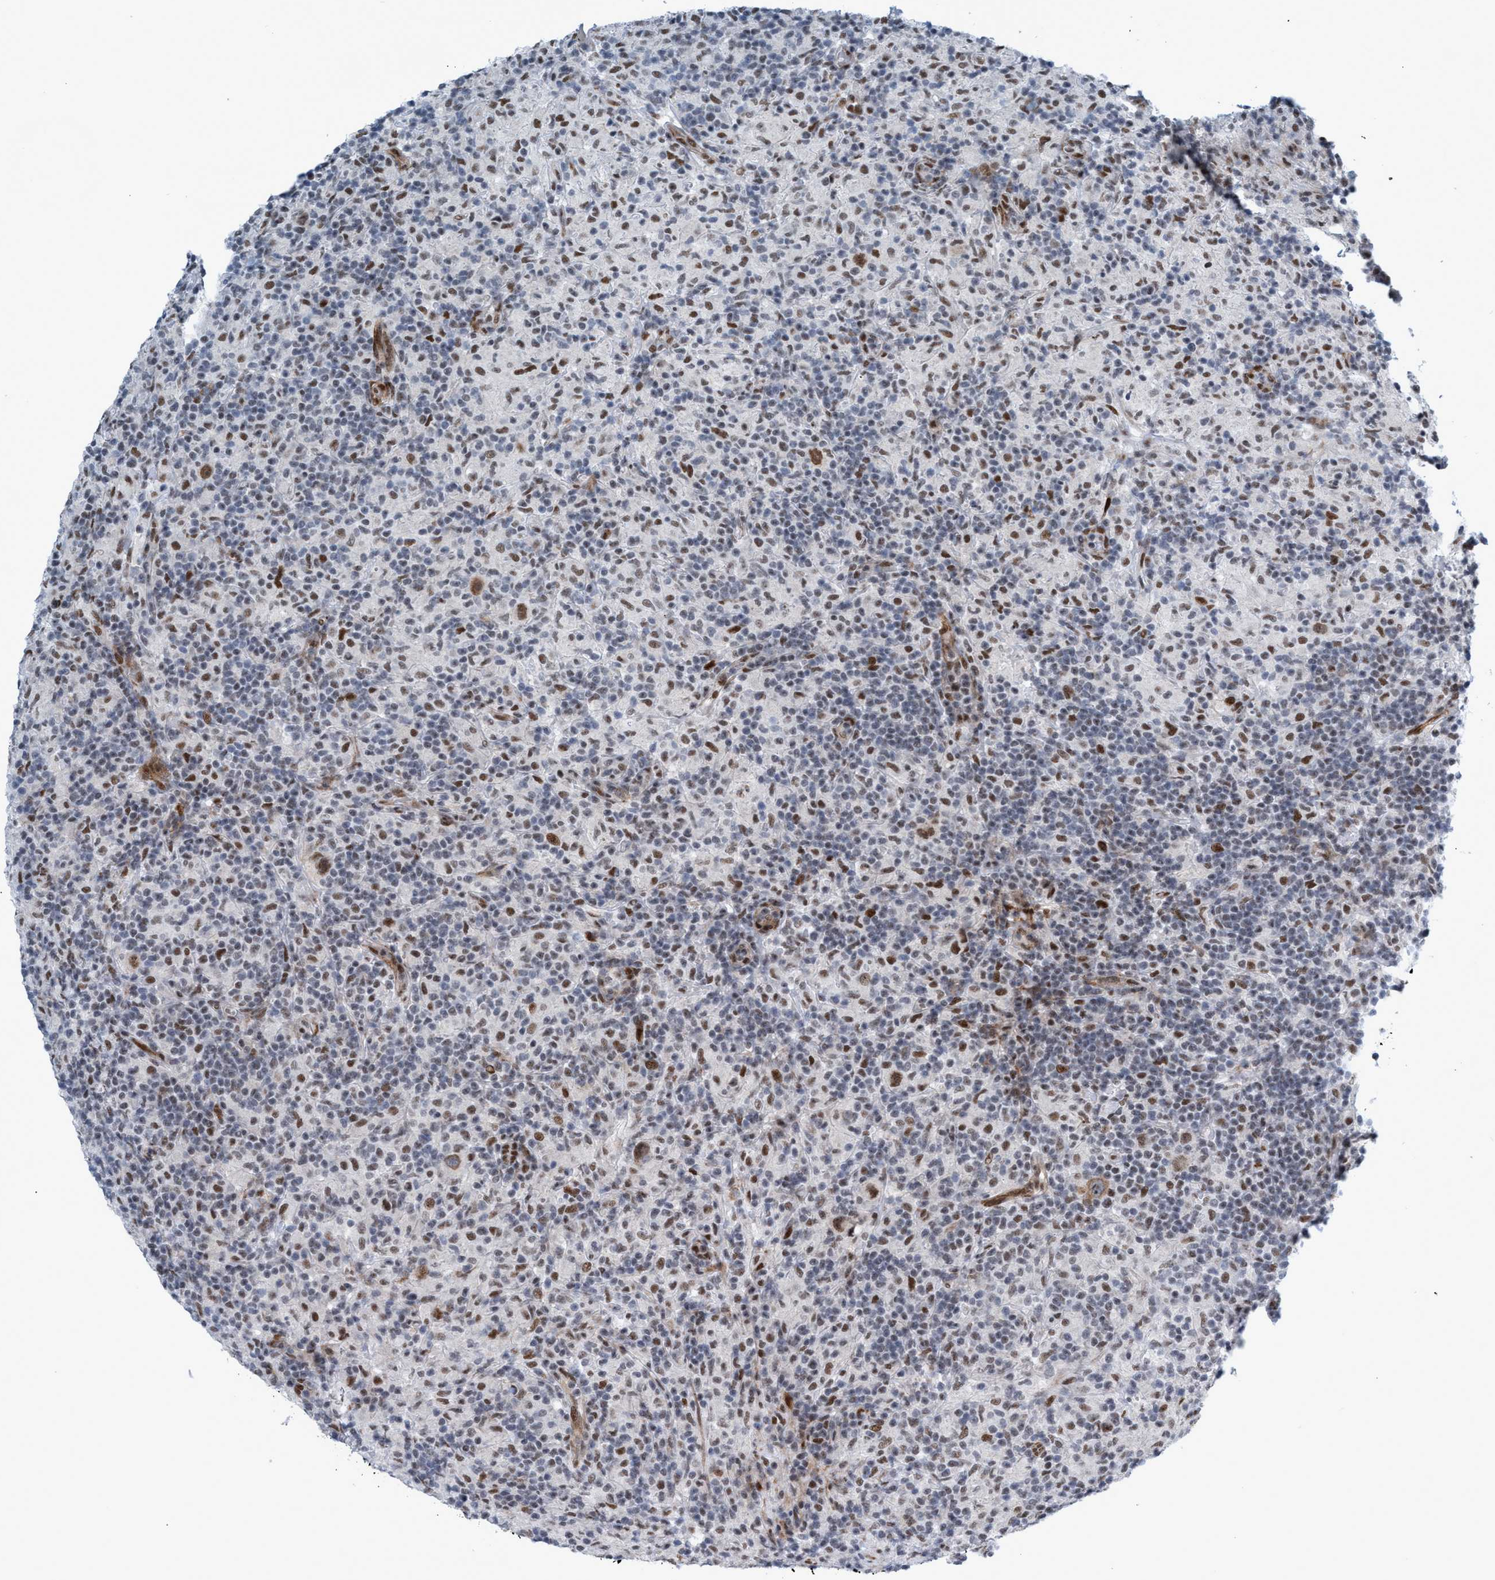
{"staining": {"intensity": "moderate", "quantity": ">75%", "location": "nuclear"}, "tissue": "lymphoma", "cell_type": "Tumor cells", "image_type": "cancer", "snomed": [{"axis": "morphology", "description": "Hodgkin's disease, NOS"}, {"axis": "topography", "description": "Lymph node"}], "caption": "Immunohistochemistry (IHC) micrograph of neoplastic tissue: Hodgkin's disease stained using immunohistochemistry reveals medium levels of moderate protein expression localized specifically in the nuclear of tumor cells, appearing as a nuclear brown color.", "gene": "CWC27", "patient": {"sex": "male", "age": 70}}